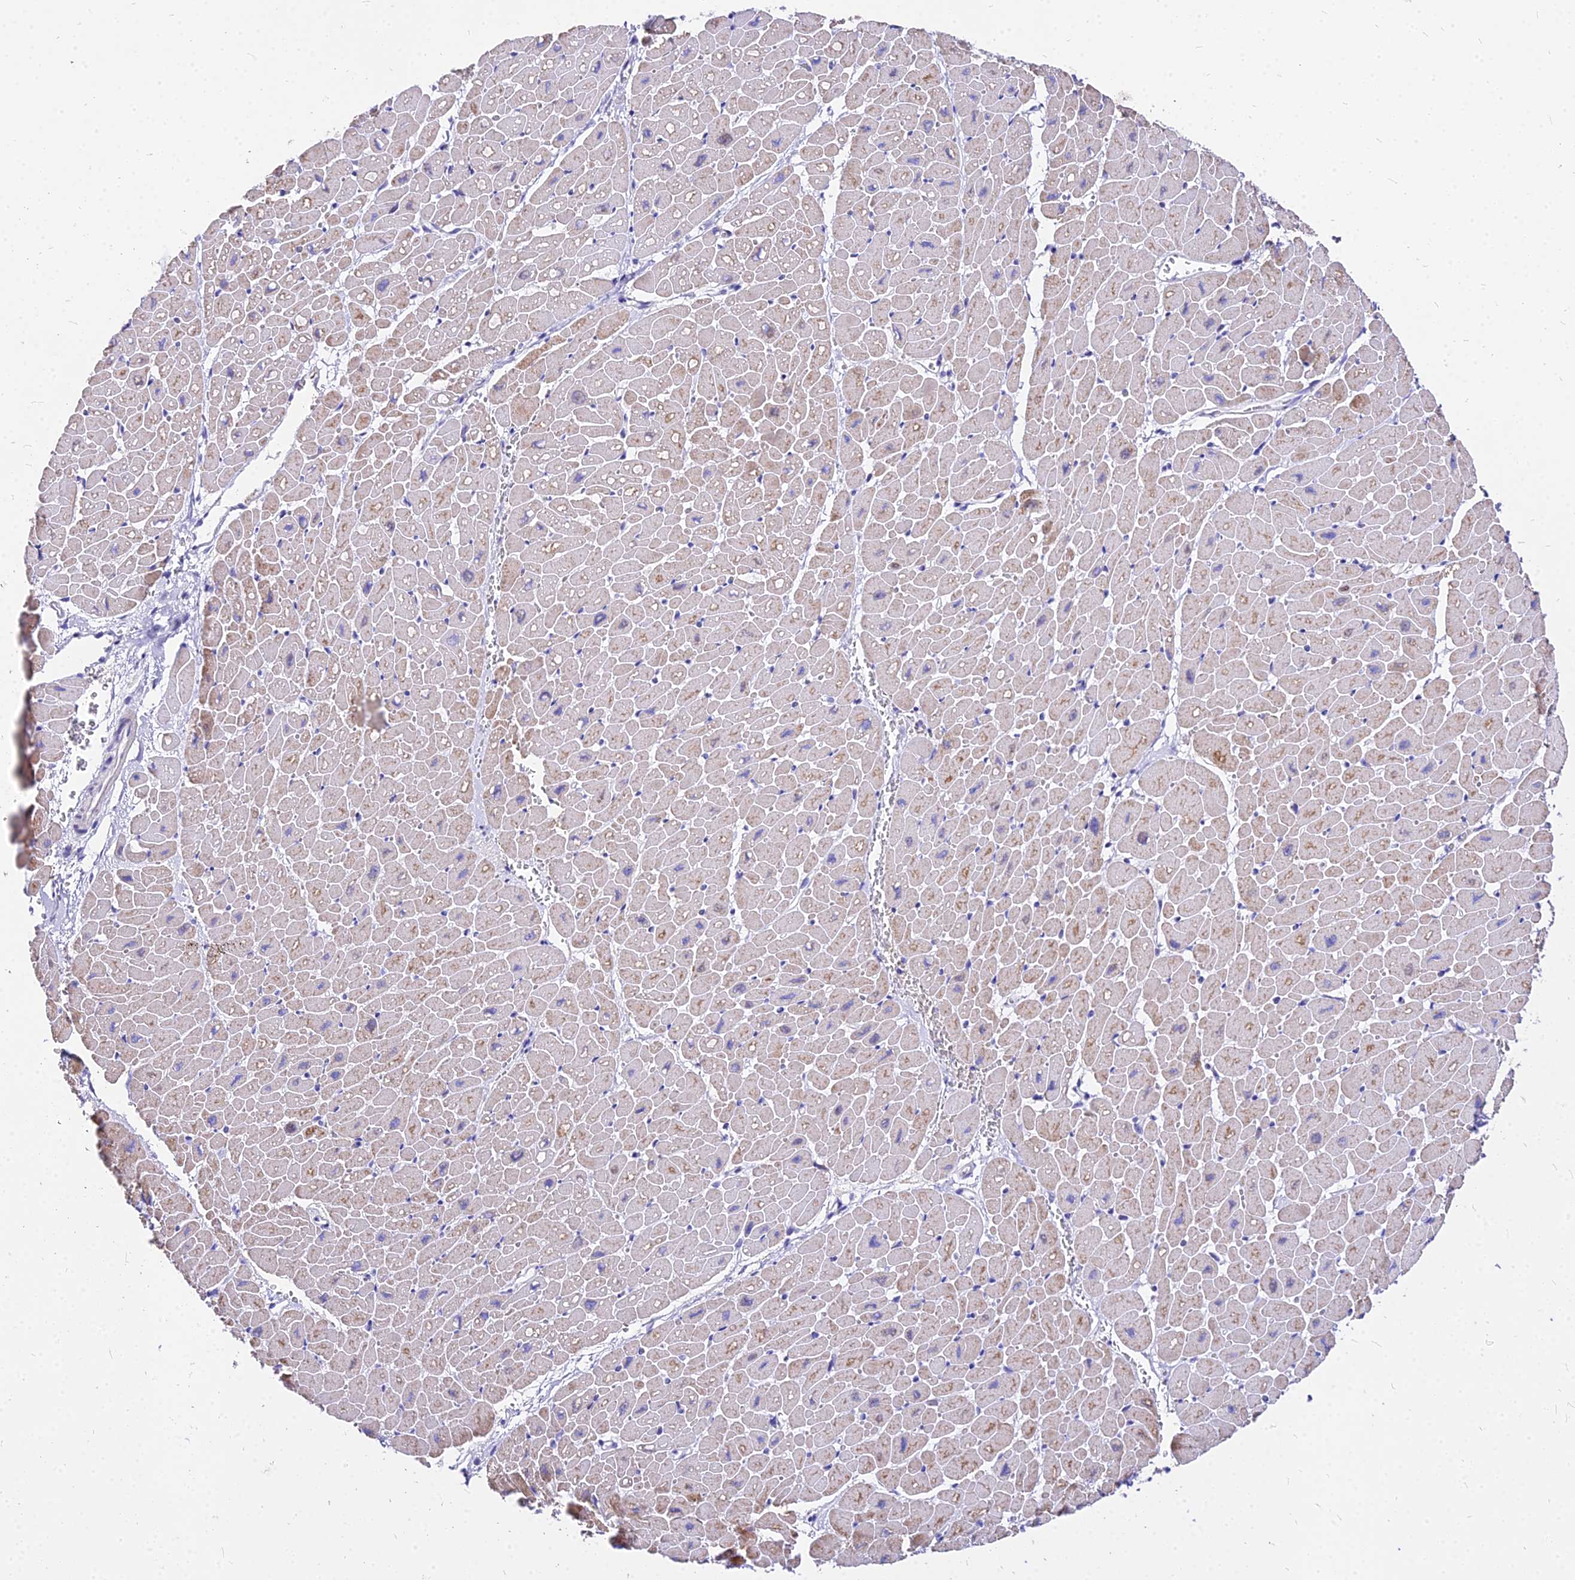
{"staining": {"intensity": "weak", "quantity": "25%-75%", "location": "cytoplasmic/membranous"}, "tissue": "heart muscle", "cell_type": "Cardiomyocytes", "image_type": "normal", "snomed": [{"axis": "morphology", "description": "Normal tissue, NOS"}, {"axis": "topography", "description": "Heart"}], "caption": "Immunohistochemistry histopathology image of unremarkable heart muscle: human heart muscle stained using immunohistochemistry exhibits low levels of weak protein expression localized specifically in the cytoplasmic/membranous of cardiomyocytes, appearing as a cytoplasmic/membranous brown color.", "gene": "CARD18", "patient": {"sex": "male", "age": 45}}